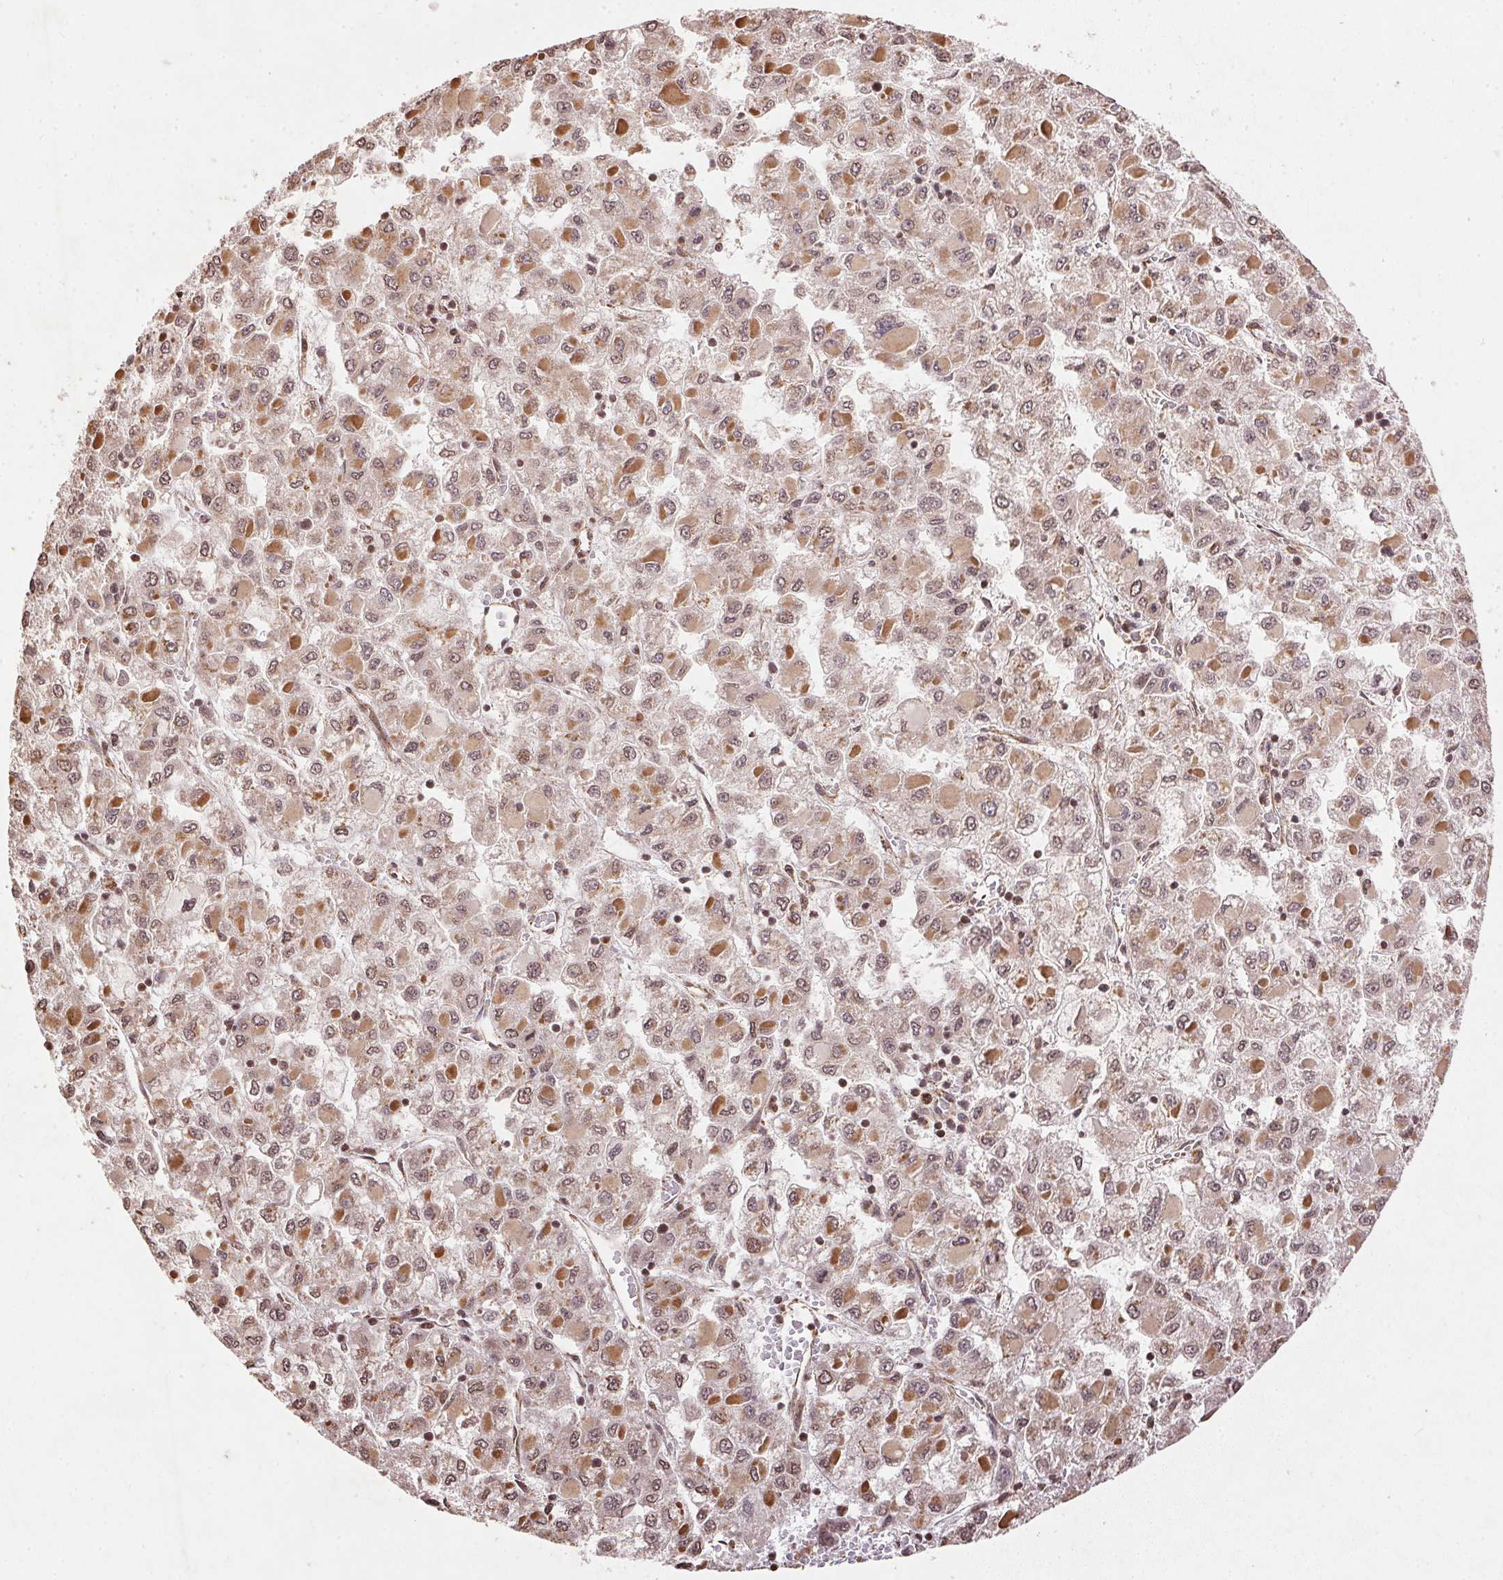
{"staining": {"intensity": "weak", "quantity": ">75%", "location": "cytoplasmic/membranous"}, "tissue": "liver cancer", "cell_type": "Tumor cells", "image_type": "cancer", "snomed": [{"axis": "morphology", "description": "Carcinoma, Hepatocellular, NOS"}, {"axis": "topography", "description": "Liver"}], "caption": "Immunohistochemical staining of human hepatocellular carcinoma (liver) shows low levels of weak cytoplasmic/membranous staining in approximately >75% of tumor cells.", "gene": "SPRED2", "patient": {"sex": "male", "age": 40}}